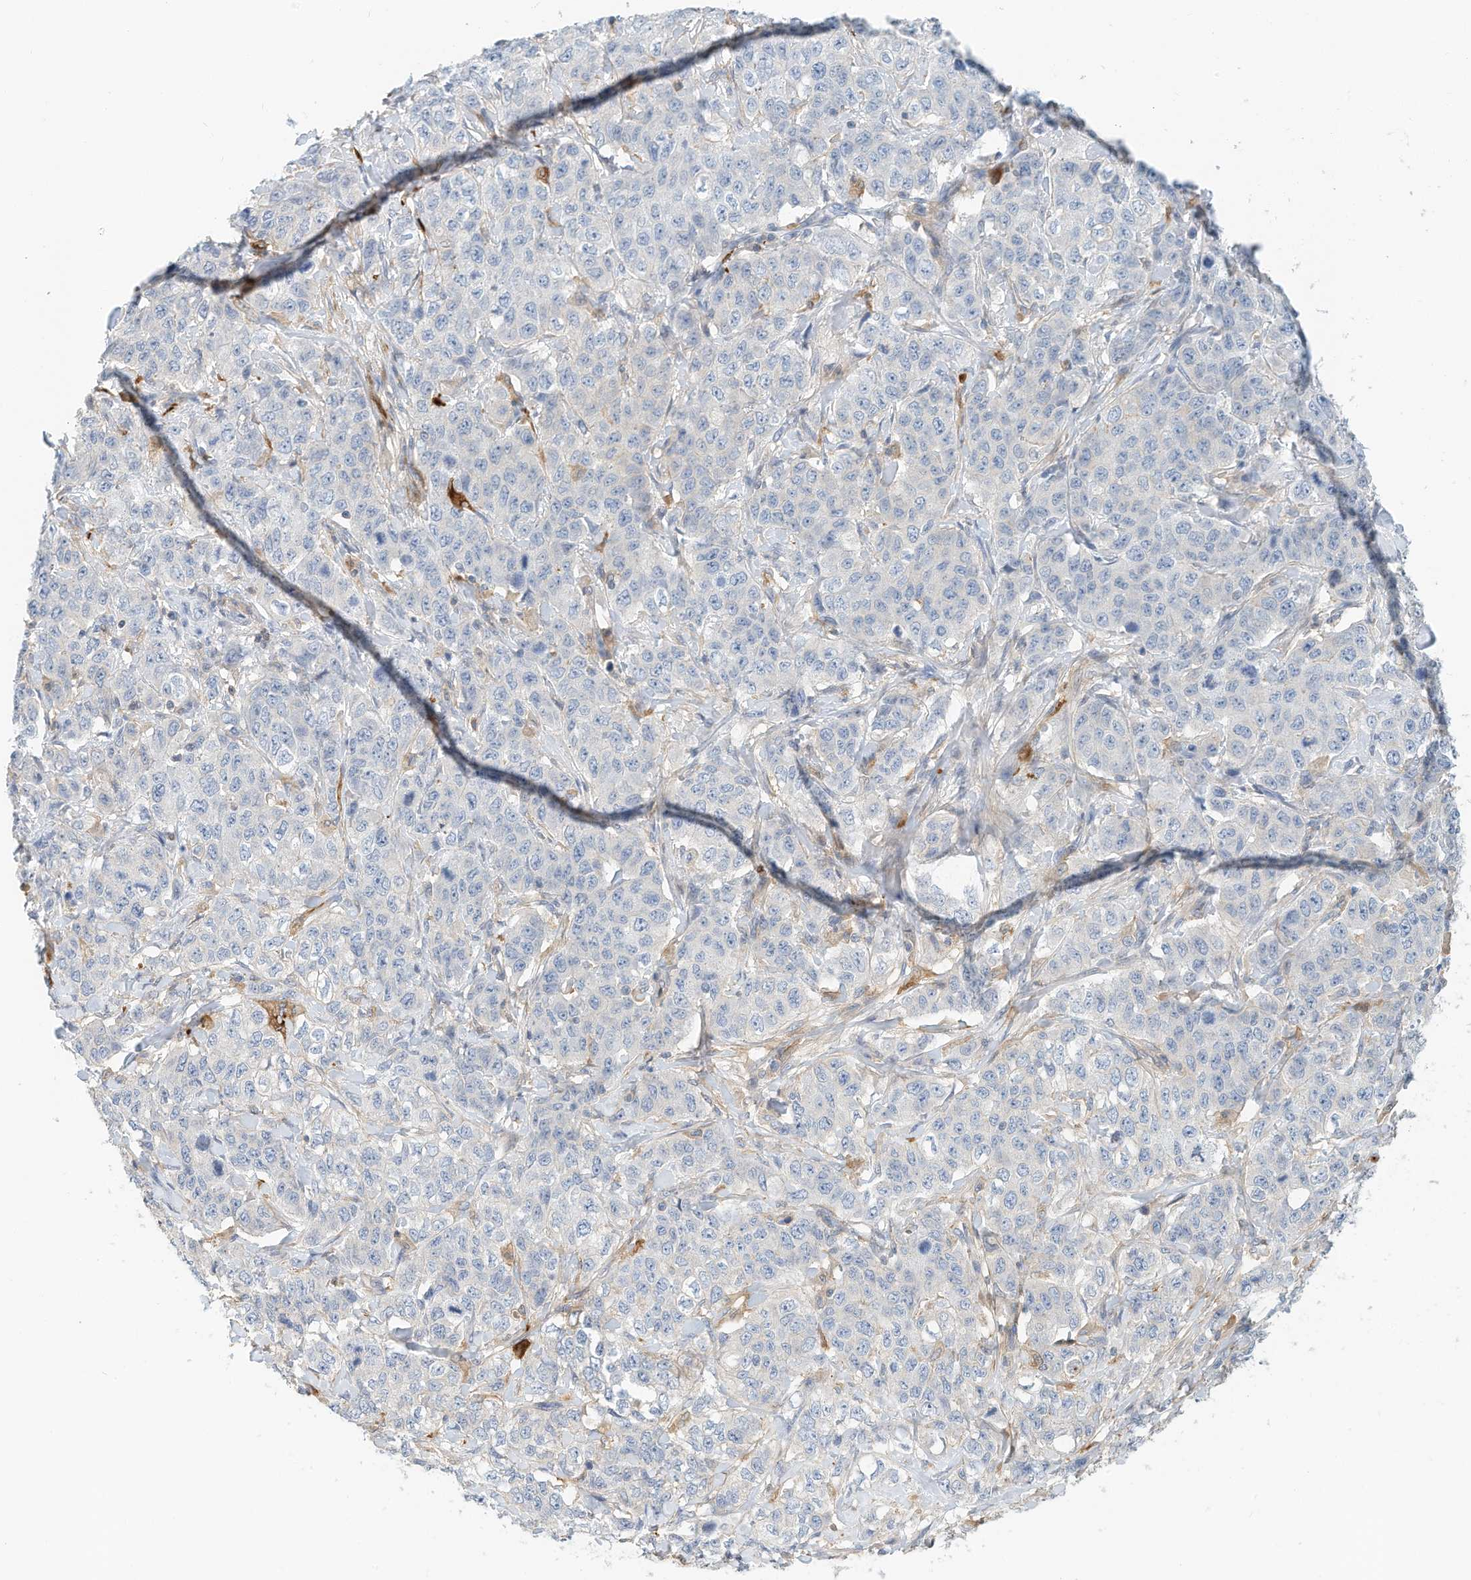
{"staining": {"intensity": "negative", "quantity": "none", "location": "none"}, "tissue": "stomach cancer", "cell_type": "Tumor cells", "image_type": "cancer", "snomed": [{"axis": "morphology", "description": "Adenocarcinoma, NOS"}, {"axis": "topography", "description": "Stomach"}], "caption": "Immunohistochemical staining of human stomach cancer exhibits no significant expression in tumor cells.", "gene": "MICAL1", "patient": {"sex": "male", "age": 48}}